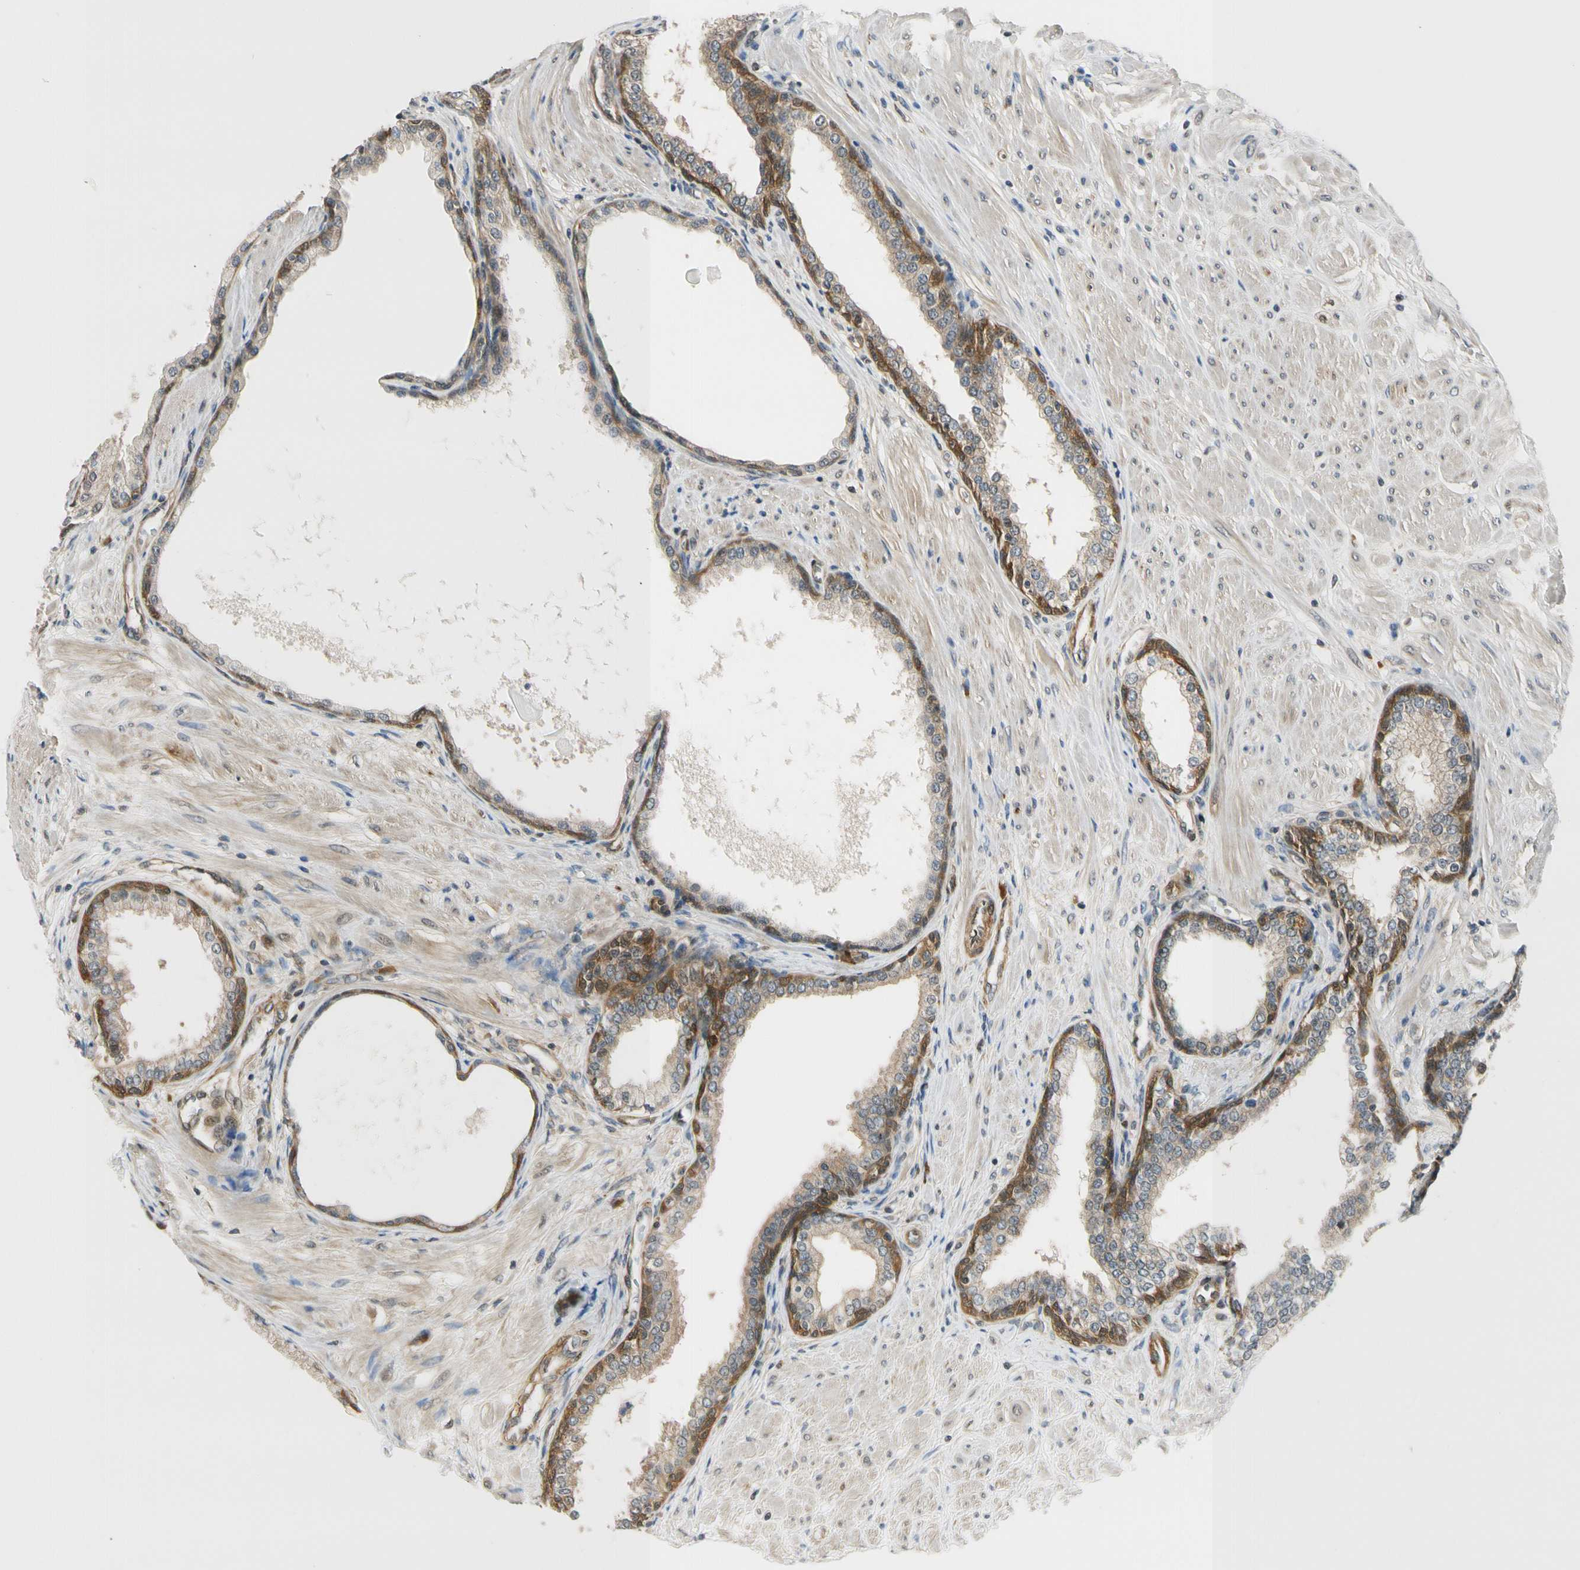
{"staining": {"intensity": "moderate", "quantity": "25%-75%", "location": "cytoplasmic/membranous"}, "tissue": "prostate", "cell_type": "Glandular cells", "image_type": "normal", "snomed": [{"axis": "morphology", "description": "Normal tissue, NOS"}, {"axis": "topography", "description": "Prostate"}], "caption": "A micrograph showing moderate cytoplasmic/membranous expression in approximately 25%-75% of glandular cells in normal prostate, as visualized by brown immunohistochemical staining.", "gene": "RASGRF1", "patient": {"sex": "male", "age": 51}}